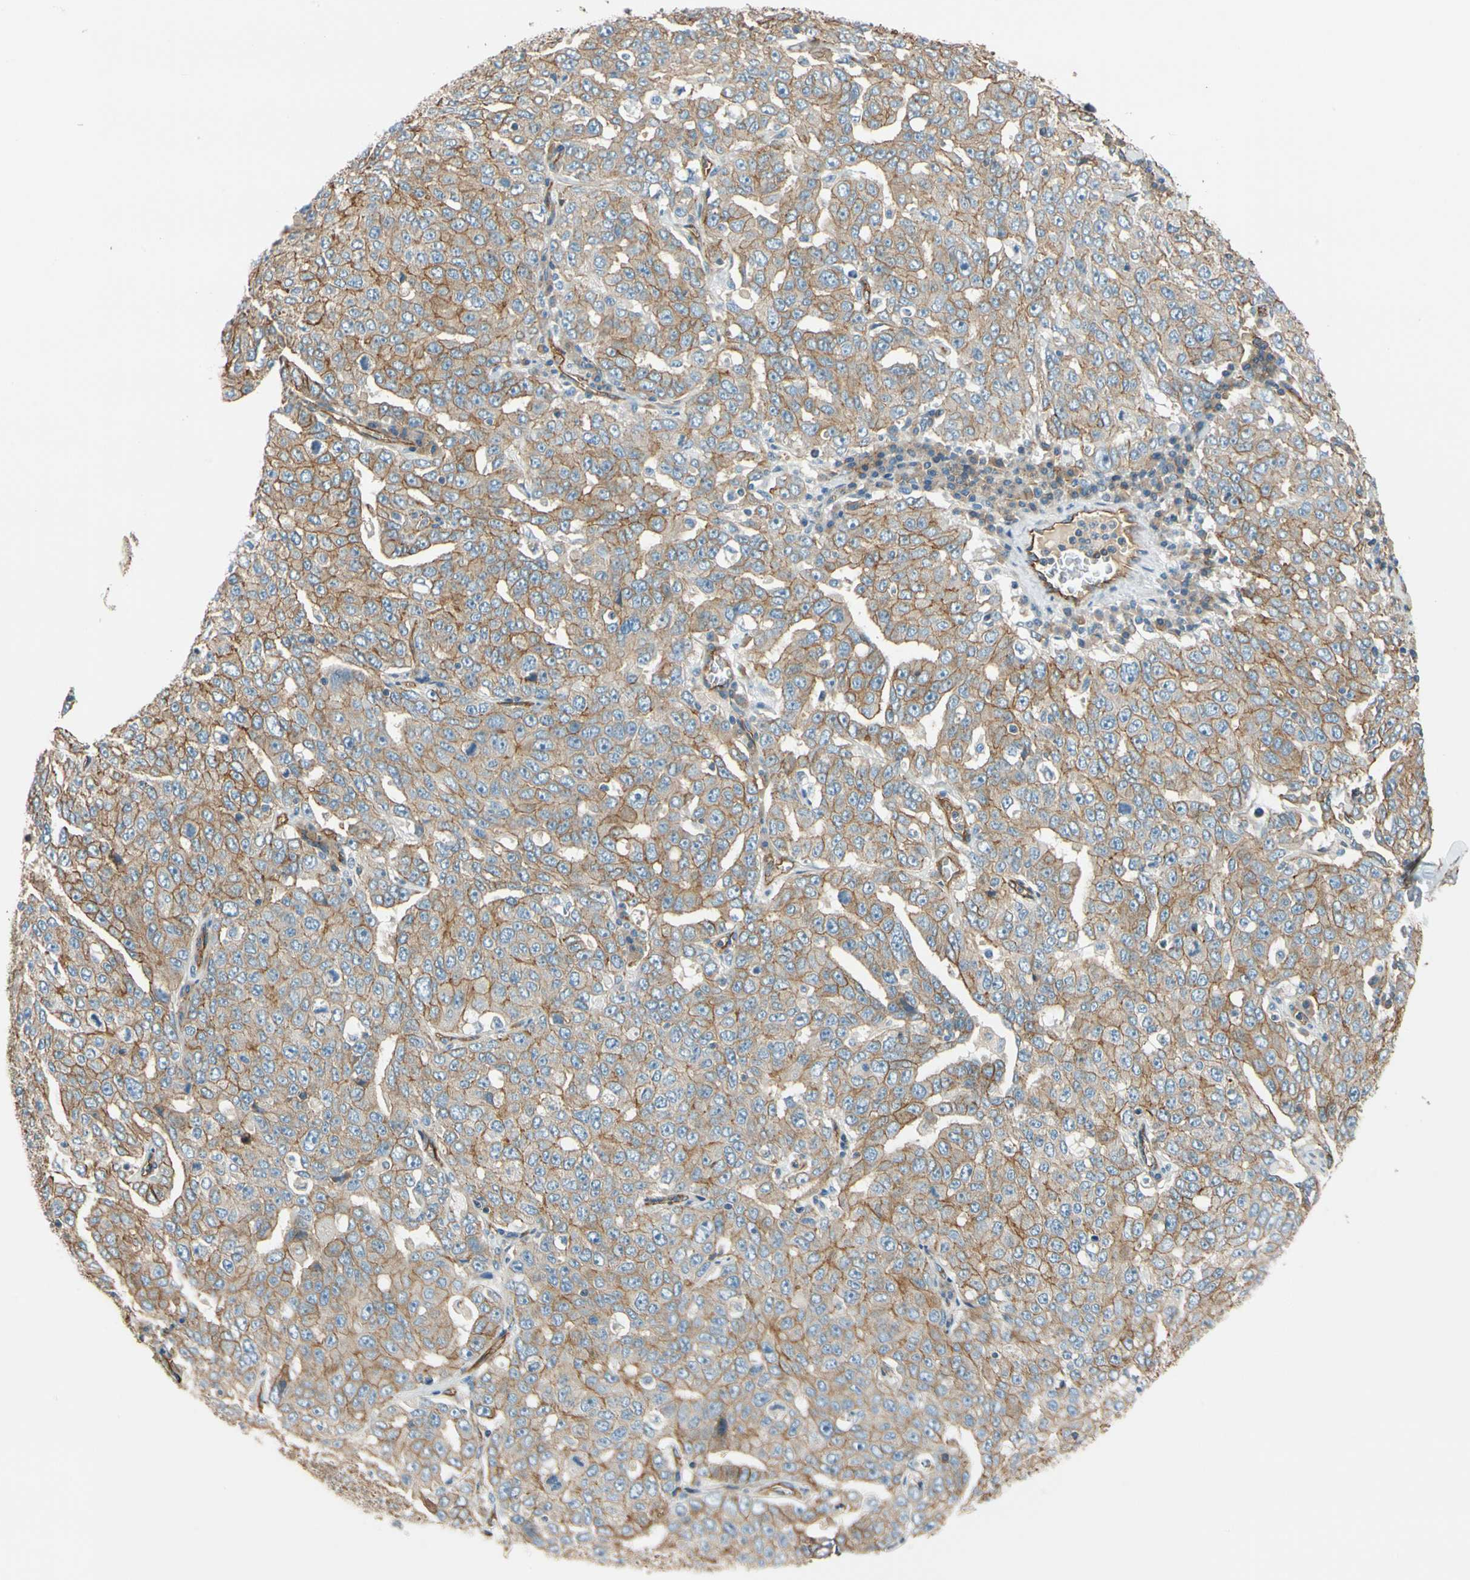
{"staining": {"intensity": "moderate", "quantity": ">75%", "location": "cytoplasmic/membranous"}, "tissue": "ovarian cancer", "cell_type": "Tumor cells", "image_type": "cancer", "snomed": [{"axis": "morphology", "description": "Carcinoma, endometroid"}, {"axis": "topography", "description": "Ovary"}], "caption": "This histopathology image exhibits ovarian endometroid carcinoma stained with immunohistochemistry (IHC) to label a protein in brown. The cytoplasmic/membranous of tumor cells show moderate positivity for the protein. Nuclei are counter-stained blue.", "gene": "SPTAN1", "patient": {"sex": "female", "age": 62}}